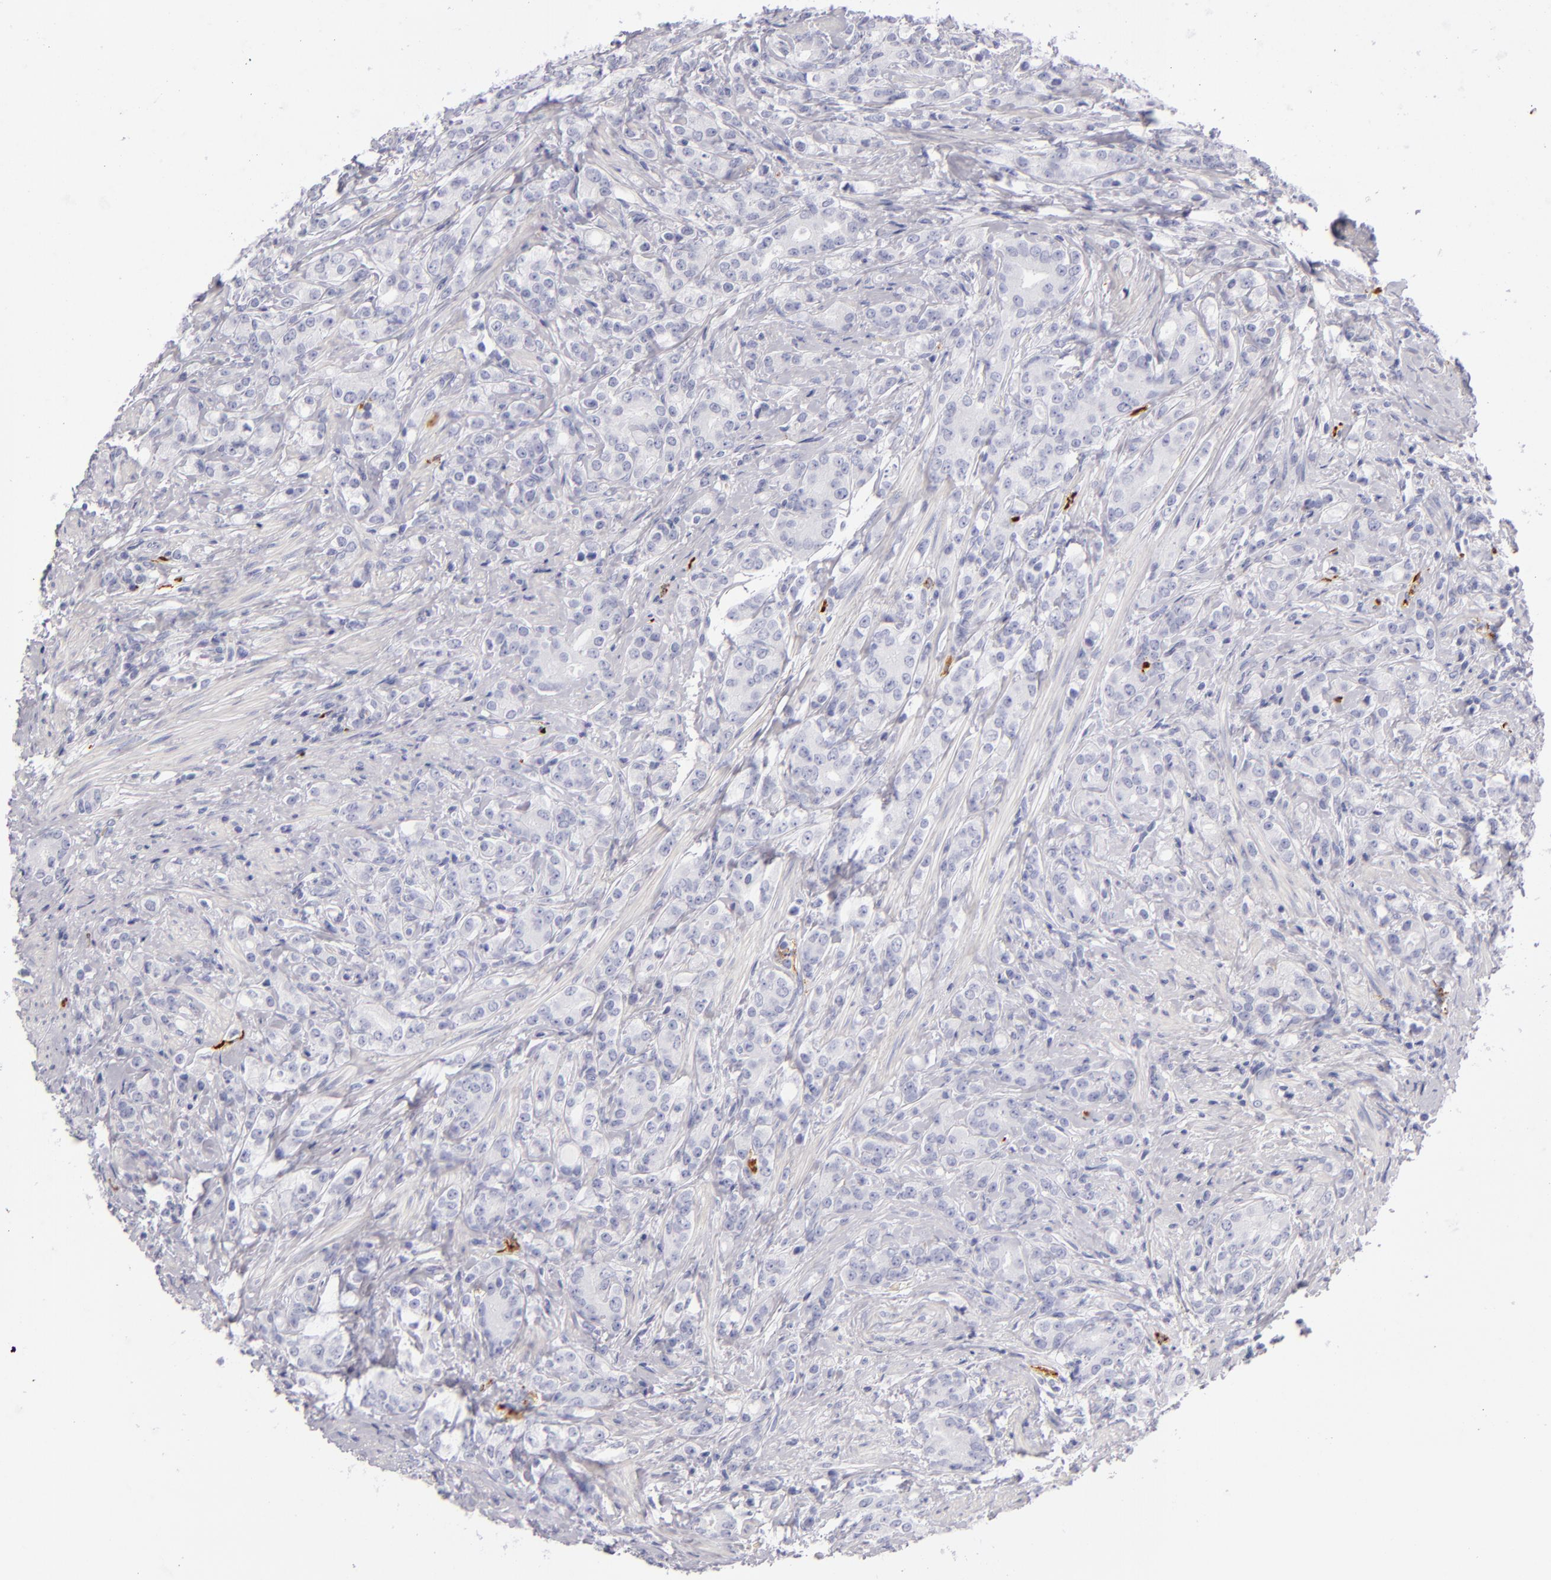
{"staining": {"intensity": "negative", "quantity": "none", "location": "none"}, "tissue": "prostate cancer", "cell_type": "Tumor cells", "image_type": "cancer", "snomed": [{"axis": "morphology", "description": "Adenocarcinoma, Medium grade"}, {"axis": "topography", "description": "Prostate"}], "caption": "An IHC micrograph of adenocarcinoma (medium-grade) (prostate) is shown. There is no staining in tumor cells of adenocarcinoma (medium-grade) (prostate).", "gene": "CD207", "patient": {"sex": "male", "age": 59}}